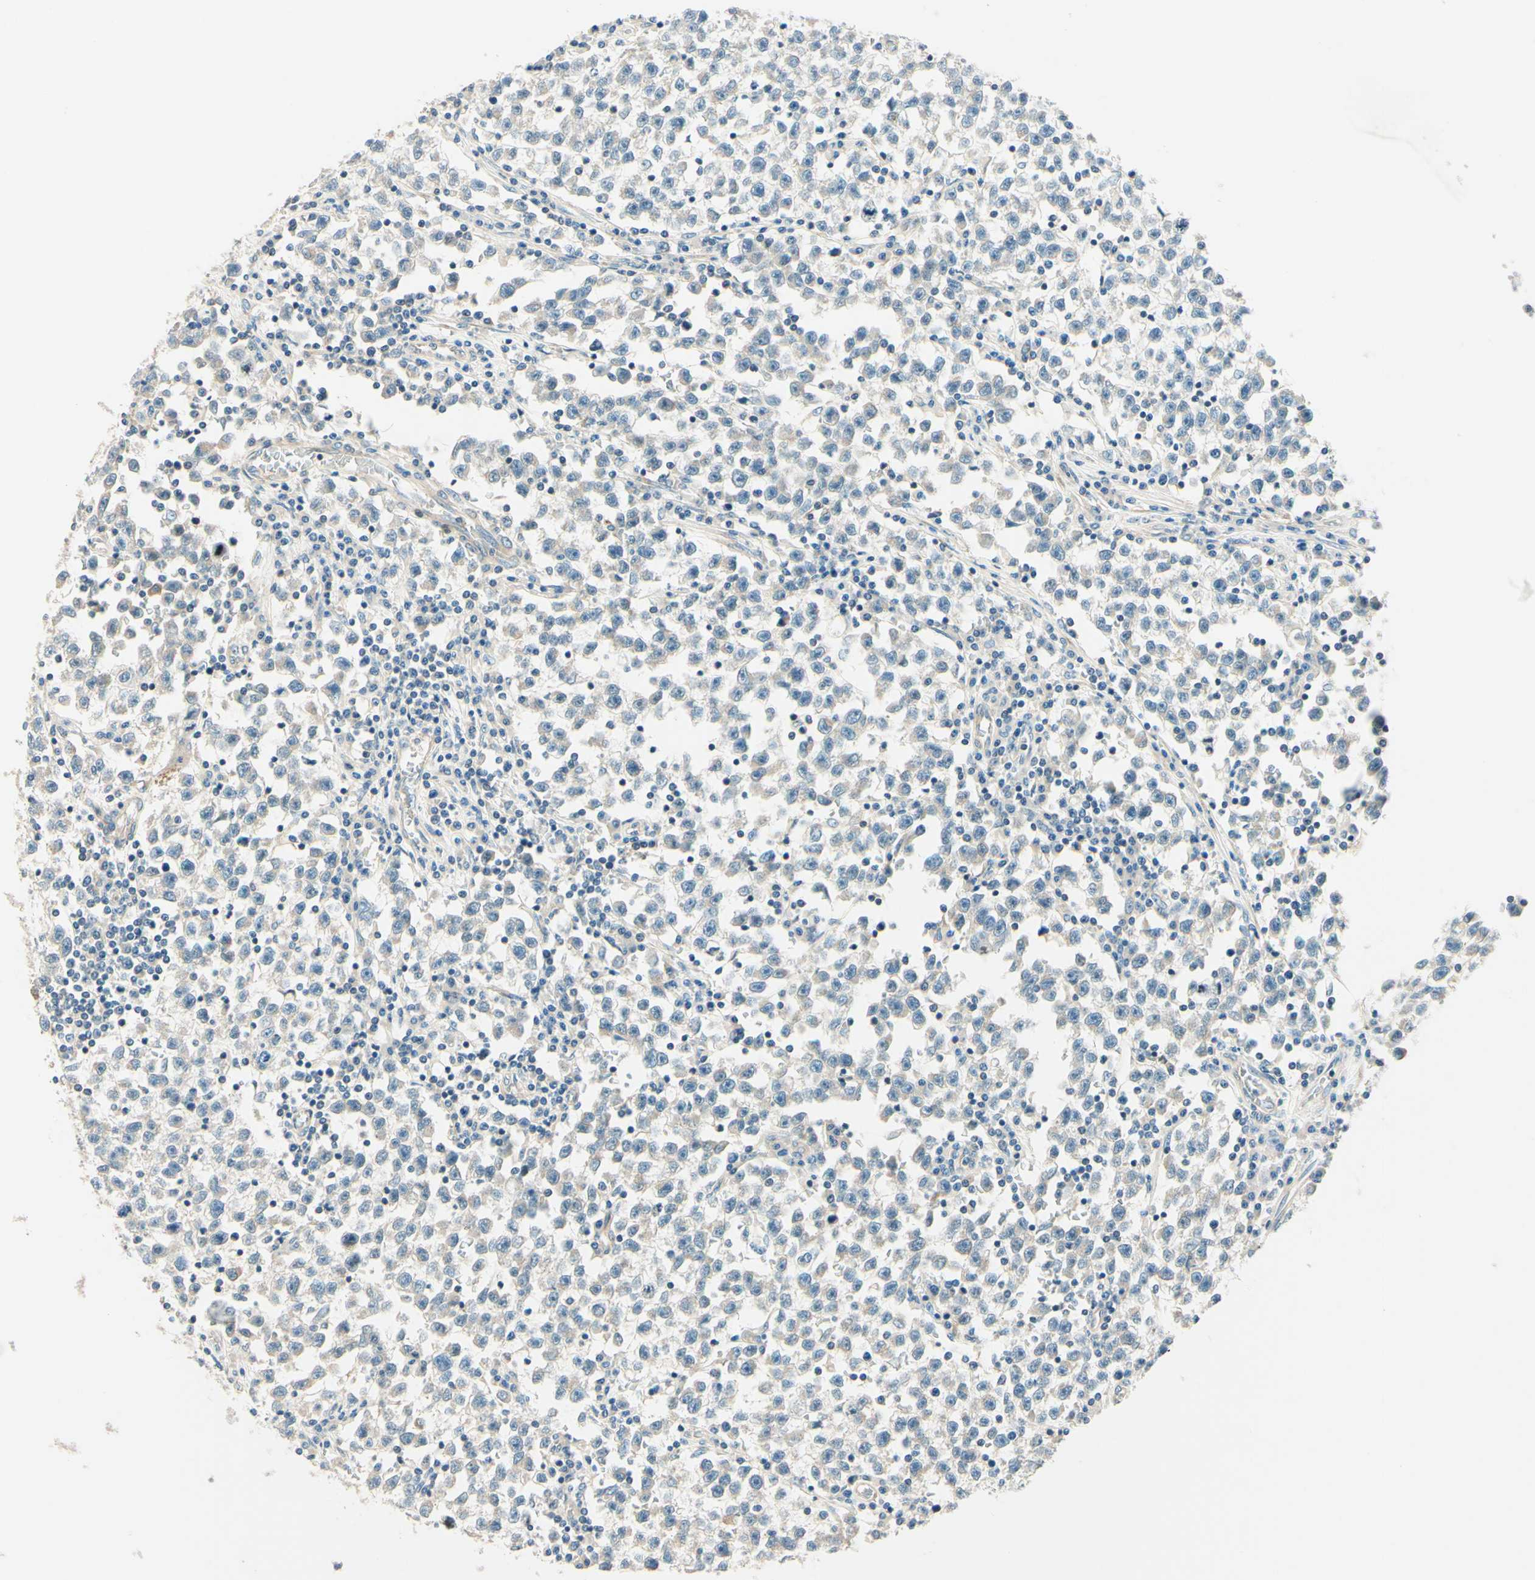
{"staining": {"intensity": "negative", "quantity": "none", "location": "none"}, "tissue": "testis cancer", "cell_type": "Tumor cells", "image_type": "cancer", "snomed": [{"axis": "morphology", "description": "Seminoma, NOS"}, {"axis": "topography", "description": "Testis"}], "caption": "Immunohistochemical staining of testis cancer (seminoma) demonstrates no significant positivity in tumor cells. (DAB (3,3'-diaminobenzidine) immunohistochemistry with hematoxylin counter stain).", "gene": "TAOK2", "patient": {"sex": "male", "age": 22}}